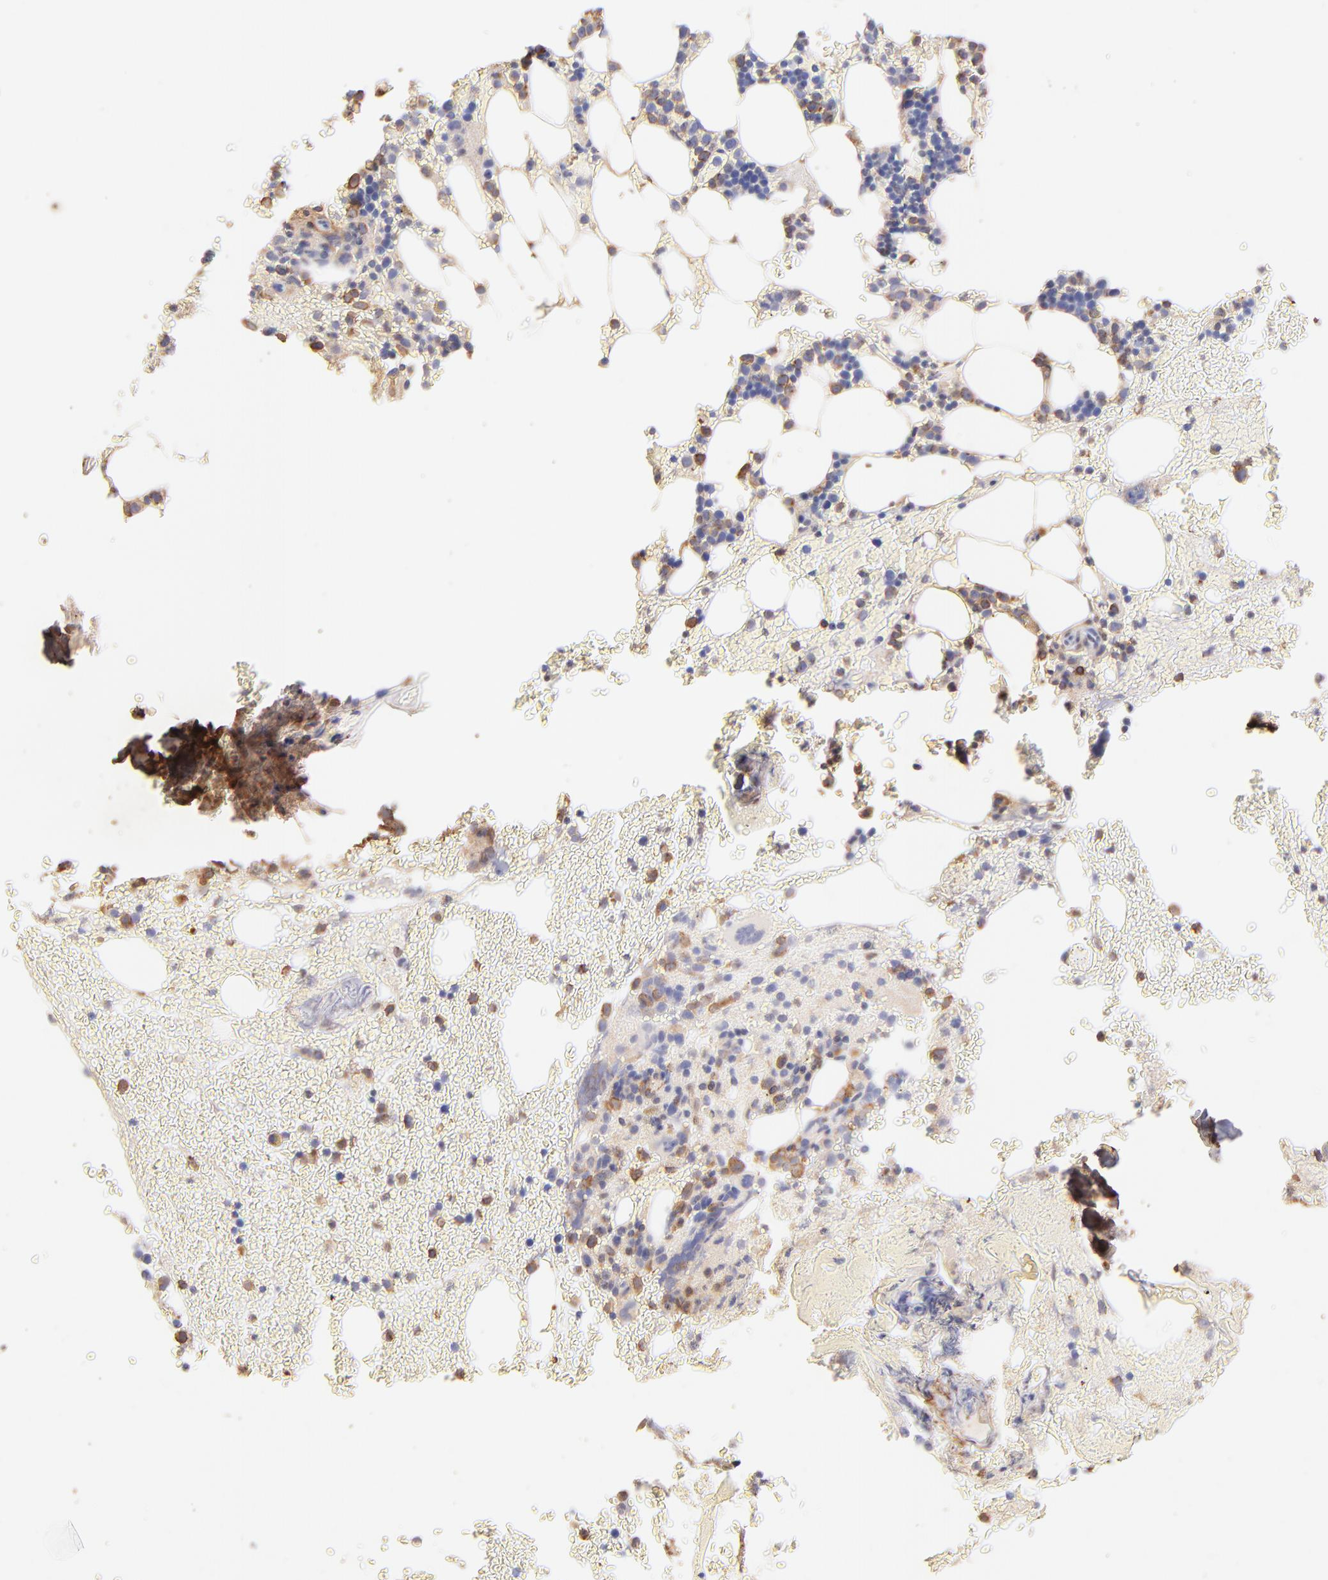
{"staining": {"intensity": "moderate", "quantity": "<25%", "location": "cytoplasmic/membranous"}, "tissue": "bone marrow", "cell_type": "Hematopoietic cells", "image_type": "normal", "snomed": [{"axis": "morphology", "description": "Normal tissue, NOS"}, {"axis": "topography", "description": "Bone marrow"}], "caption": "An image of bone marrow stained for a protein demonstrates moderate cytoplasmic/membranous brown staining in hematopoietic cells.", "gene": "BGN", "patient": {"sex": "female", "age": 73}}